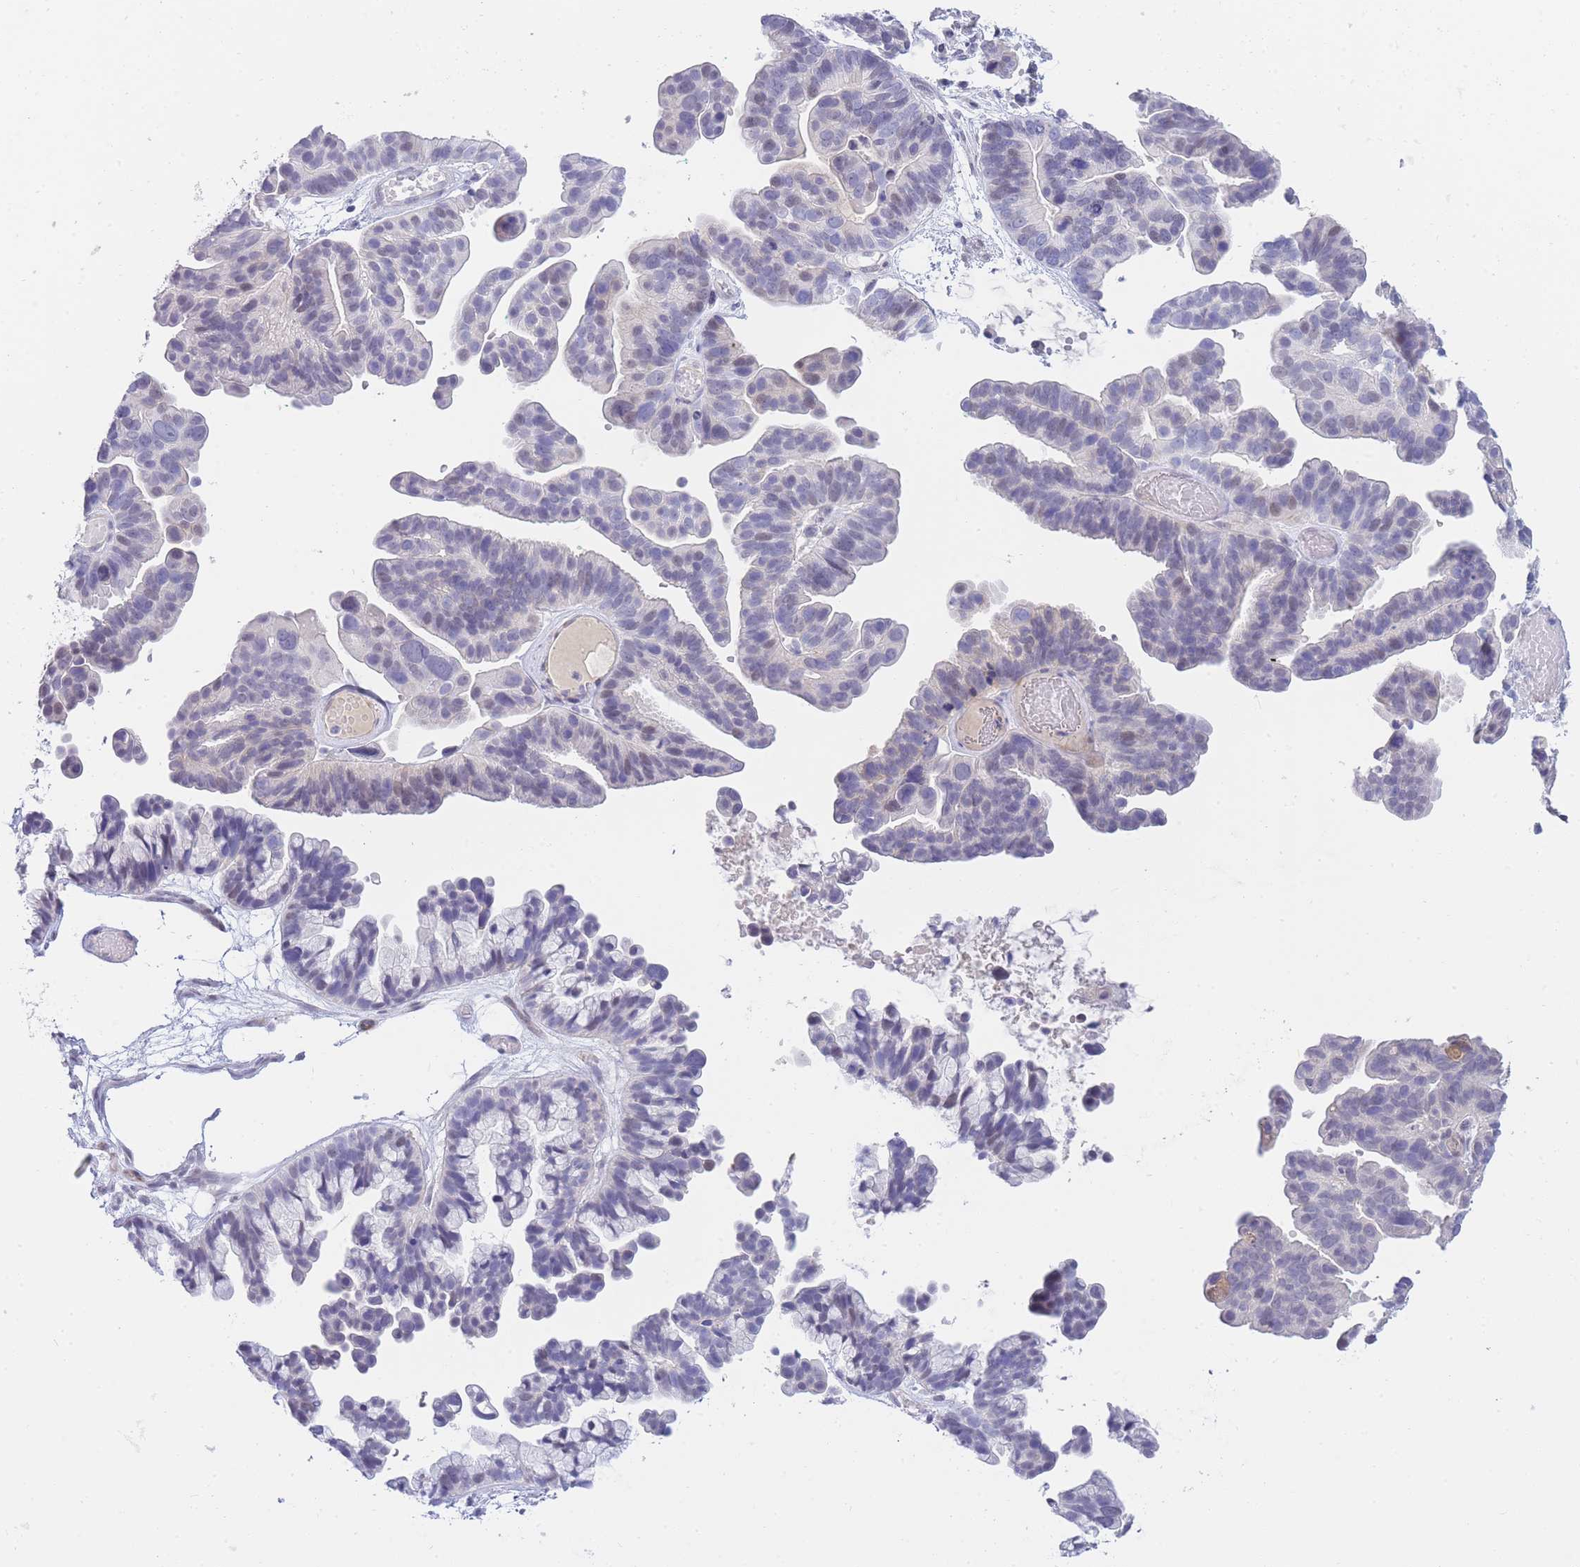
{"staining": {"intensity": "negative", "quantity": "none", "location": "none"}, "tissue": "ovarian cancer", "cell_type": "Tumor cells", "image_type": "cancer", "snomed": [{"axis": "morphology", "description": "Cystadenocarcinoma, serous, NOS"}, {"axis": "topography", "description": "Ovary"}], "caption": "Tumor cells show no significant expression in serous cystadenocarcinoma (ovarian).", "gene": "PRR23B", "patient": {"sex": "female", "age": 56}}